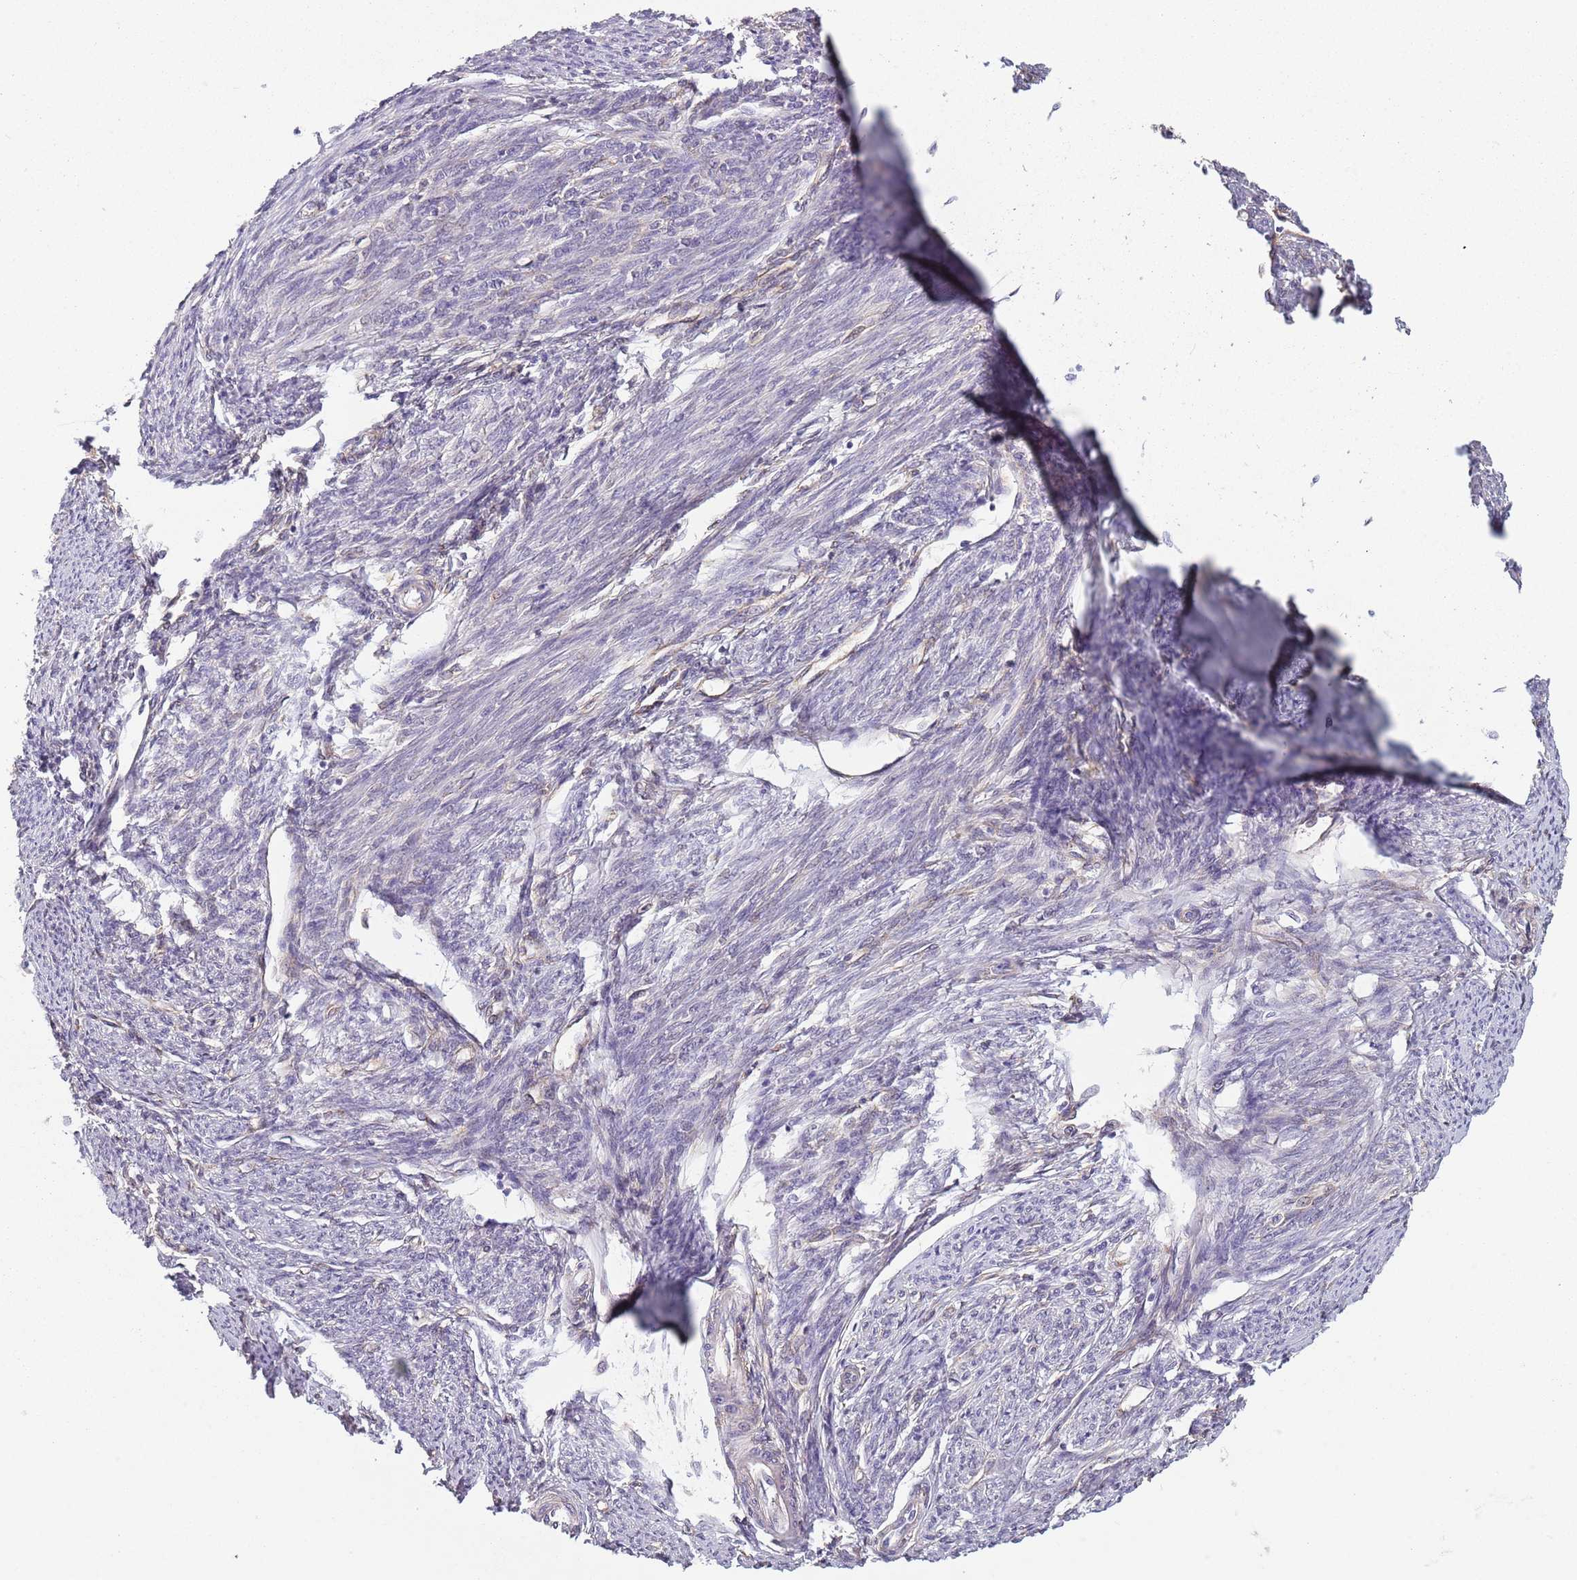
{"staining": {"intensity": "negative", "quantity": "none", "location": "none"}, "tissue": "smooth muscle", "cell_type": "Smooth muscle cells", "image_type": "normal", "snomed": [{"axis": "morphology", "description": "Normal tissue, NOS"}, {"axis": "topography", "description": "Smooth muscle"}, {"axis": "topography", "description": "Uterus"}], "caption": "The image reveals no significant positivity in smooth muscle cells of smooth muscle. (DAB immunohistochemistry (IHC) visualized using brightfield microscopy, high magnification).", "gene": "COQ5", "patient": {"sex": "female", "age": 59}}